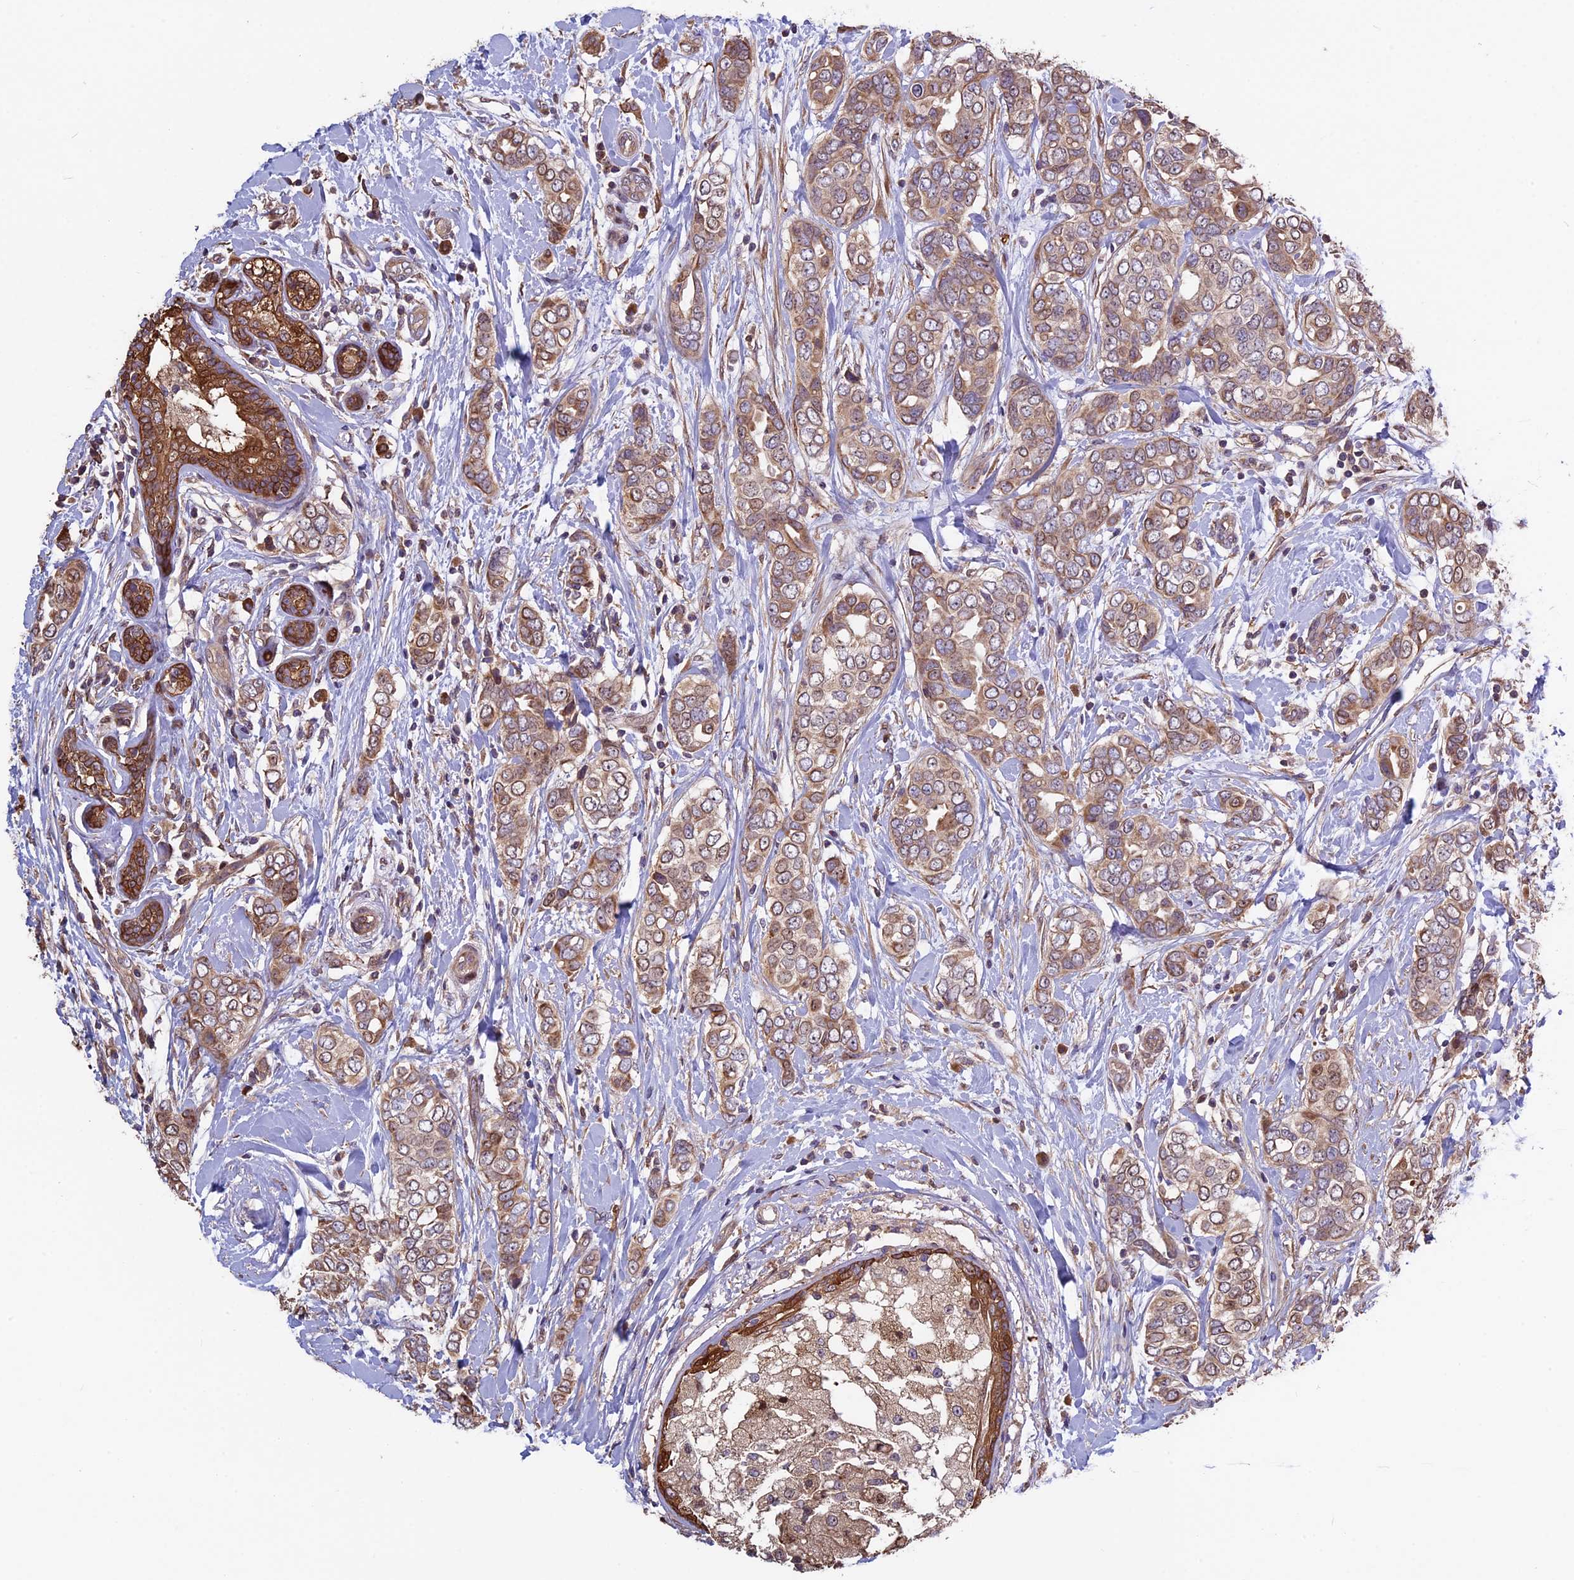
{"staining": {"intensity": "moderate", "quantity": ">75%", "location": "cytoplasmic/membranous"}, "tissue": "breast cancer", "cell_type": "Tumor cells", "image_type": "cancer", "snomed": [{"axis": "morphology", "description": "Lobular carcinoma"}, {"axis": "topography", "description": "Breast"}], "caption": "About >75% of tumor cells in breast lobular carcinoma reveal moderate cytoplasmic/membranous protein positivity as visualized by brown immunohistochemical staining.", "gene": "VWA3A", "patient": {"sex": "female", "age": 51}}